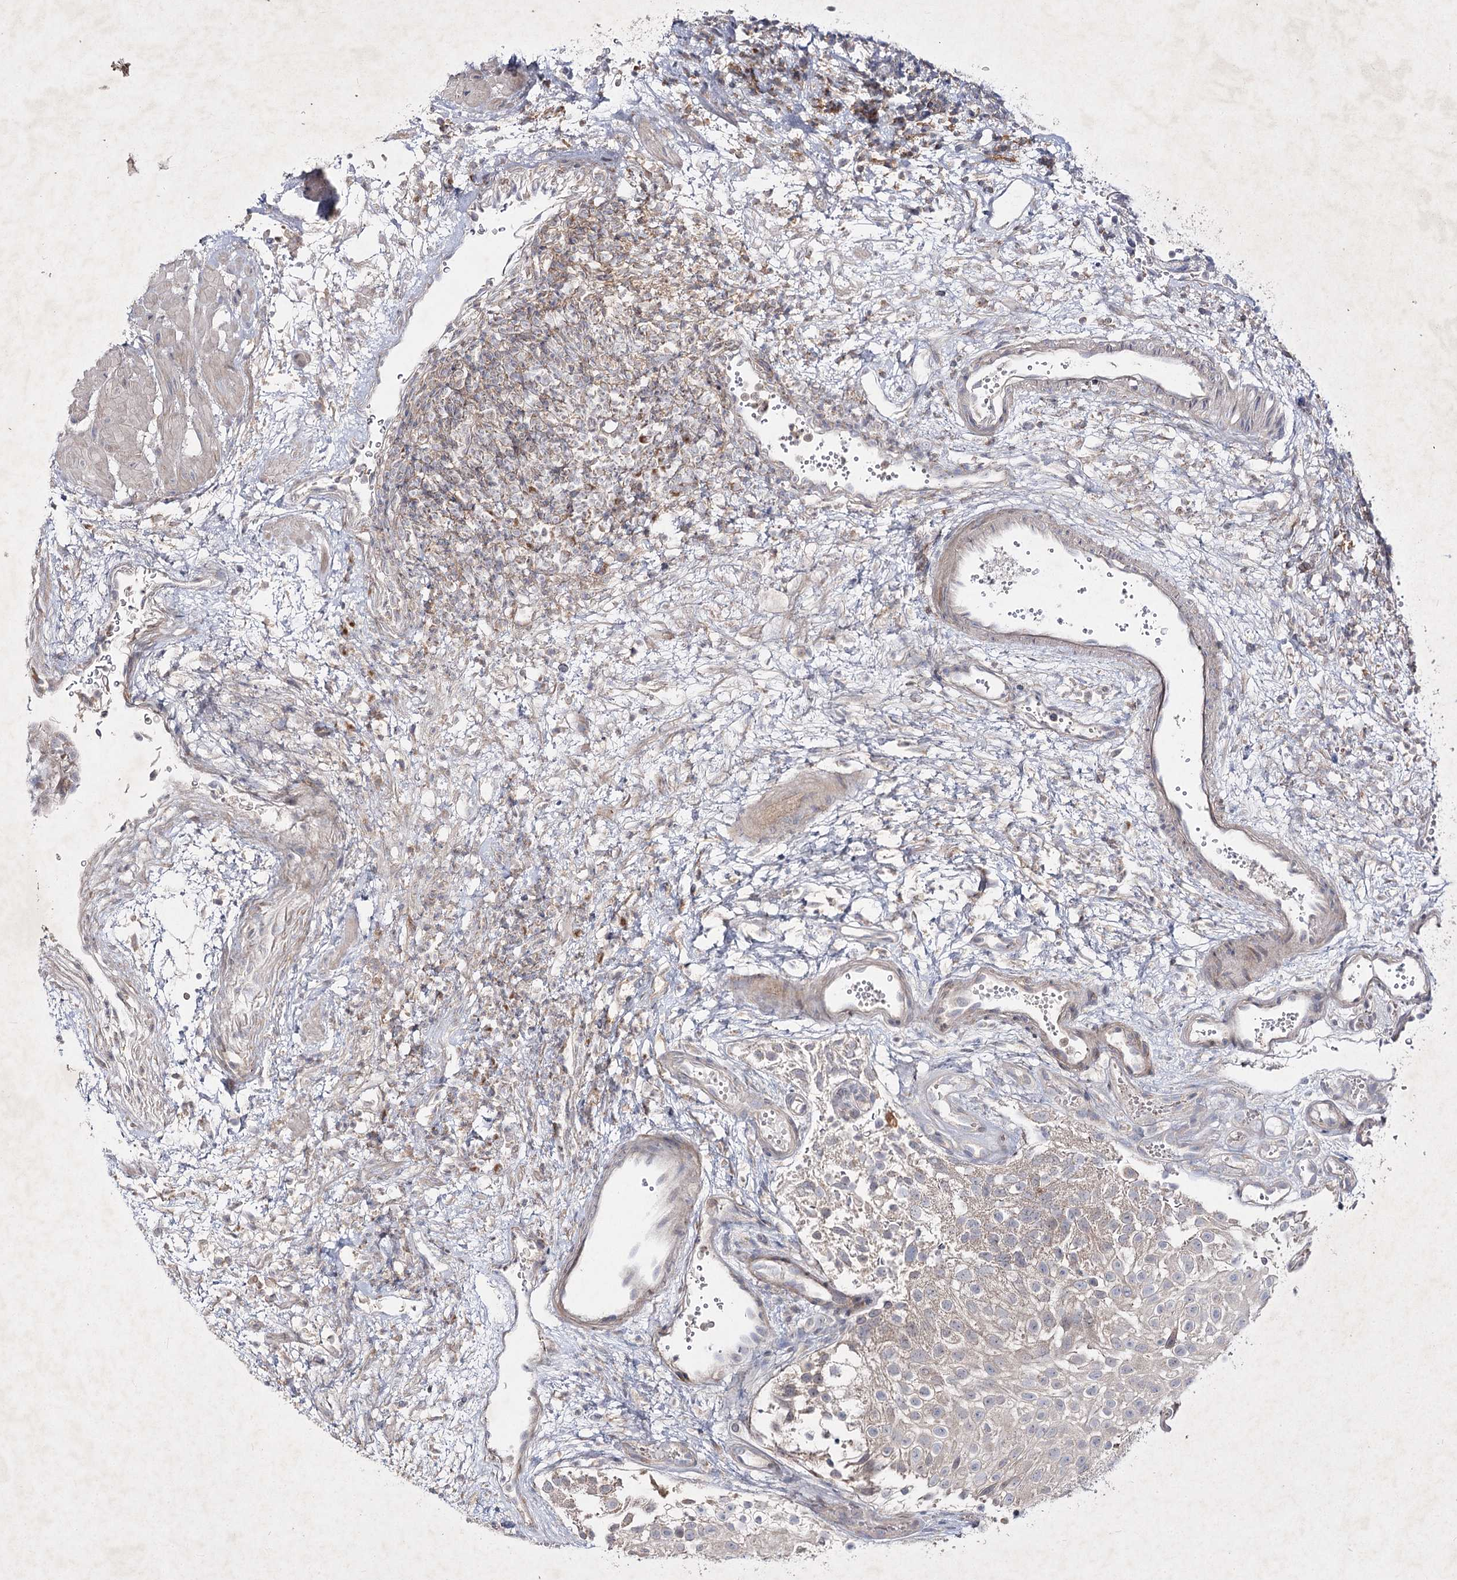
{"staining": {"intensity": "negative", "quantity": "none", "location": "none"}, "tissue": "urothelial cancer", "cell_type": "Tumor cells", "image_type": "cancer", "snomed": [{"axis": "morphology", "description": "Urothelial carcinoma, Low grade"}, {"axis": "topography", "description": "Urinary bladder"}], "caption": "Immunohistochemistry (IHC) of human urothelial cancer displays no staining in tumor cells. Nuclei are stained in blue.", "gene": "CIB2", "patient": {"sex": "male", "age": 78}}